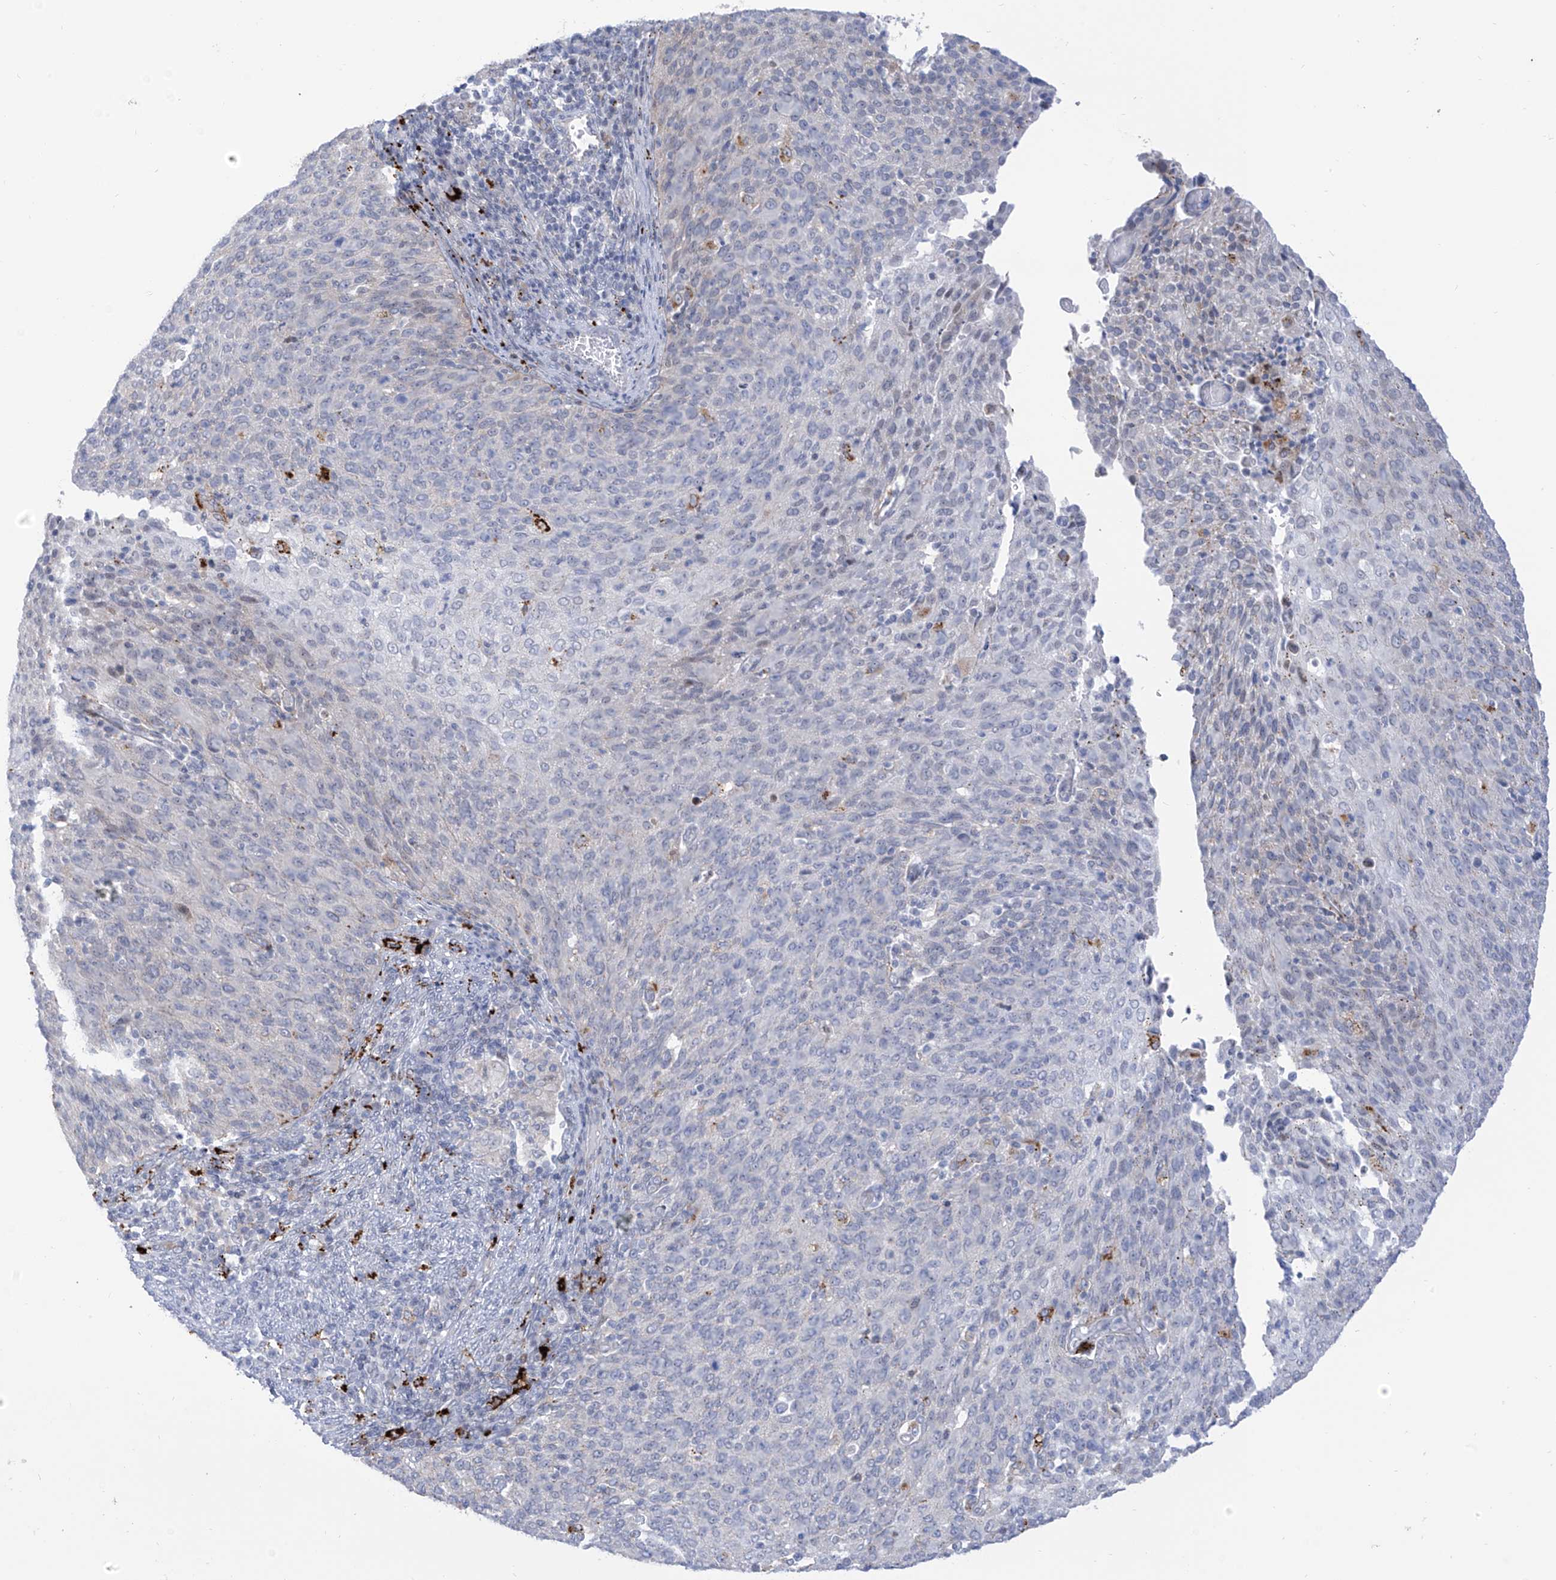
{"staining": {"intensity": "negative", "quantity": "none", "location": "none"}, "tissue": "cervical cancer", "cell_type": "Tumor cells", "image_type": "cancer", "snomed": [{"axis": "morphology", "description": "Squamous cell carcinoma, NOS"}, {"axis": "topography", "description": "Cervix"}], "caption": "Immunohistochemical staining of human cervical cancer (squamous cell carcinoma) demonstrates no significant staining in tumor cells.", "gene": "PSPH", "patient": {"sex": "female", "age": 38}}